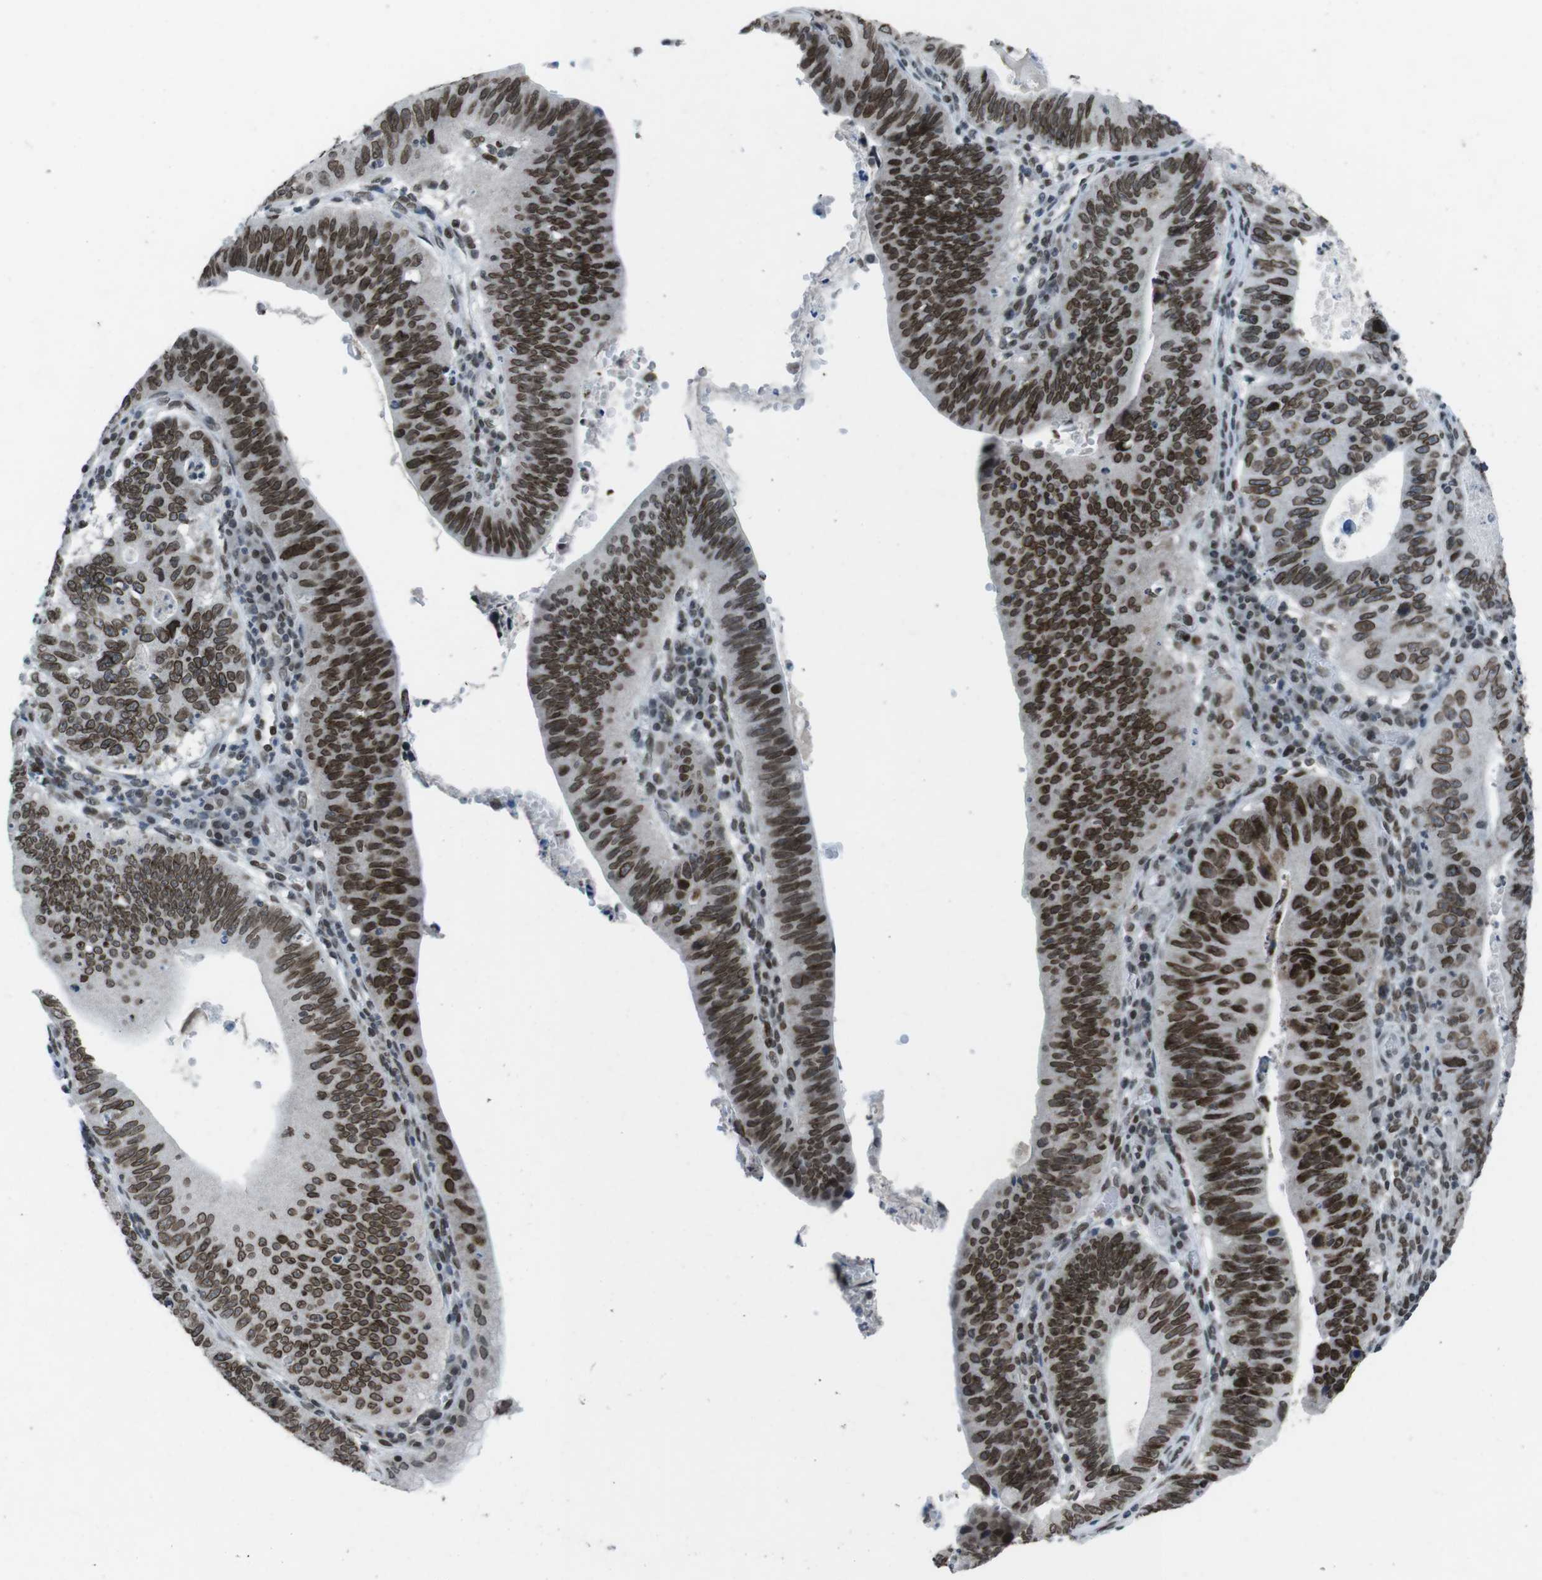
{"staining": {"intensity": "strong", "quantity": ">75%", "location": "cytoplasmic/membranous,nuclear"}, "tissue": "stomach cancer", "cell_type": "Tumor cells", "image_type": "cancer", "snomed": [{"axis": "morphology", "description": "Adenocarcinoma, NOS"}, {"axis": "topography", "description": "Stomach"}], "caption": "This image shows stomach cancer (adenocarcinoma) stained with IHC to label a protein in brown. The cytoplasmic/membranous and nuclear of tumor cells show strong positivity for the protein. Nuclei are counter-stained blue.", "gene": "MAD1L1", "patient": {"sex": "male", "age": 59}}